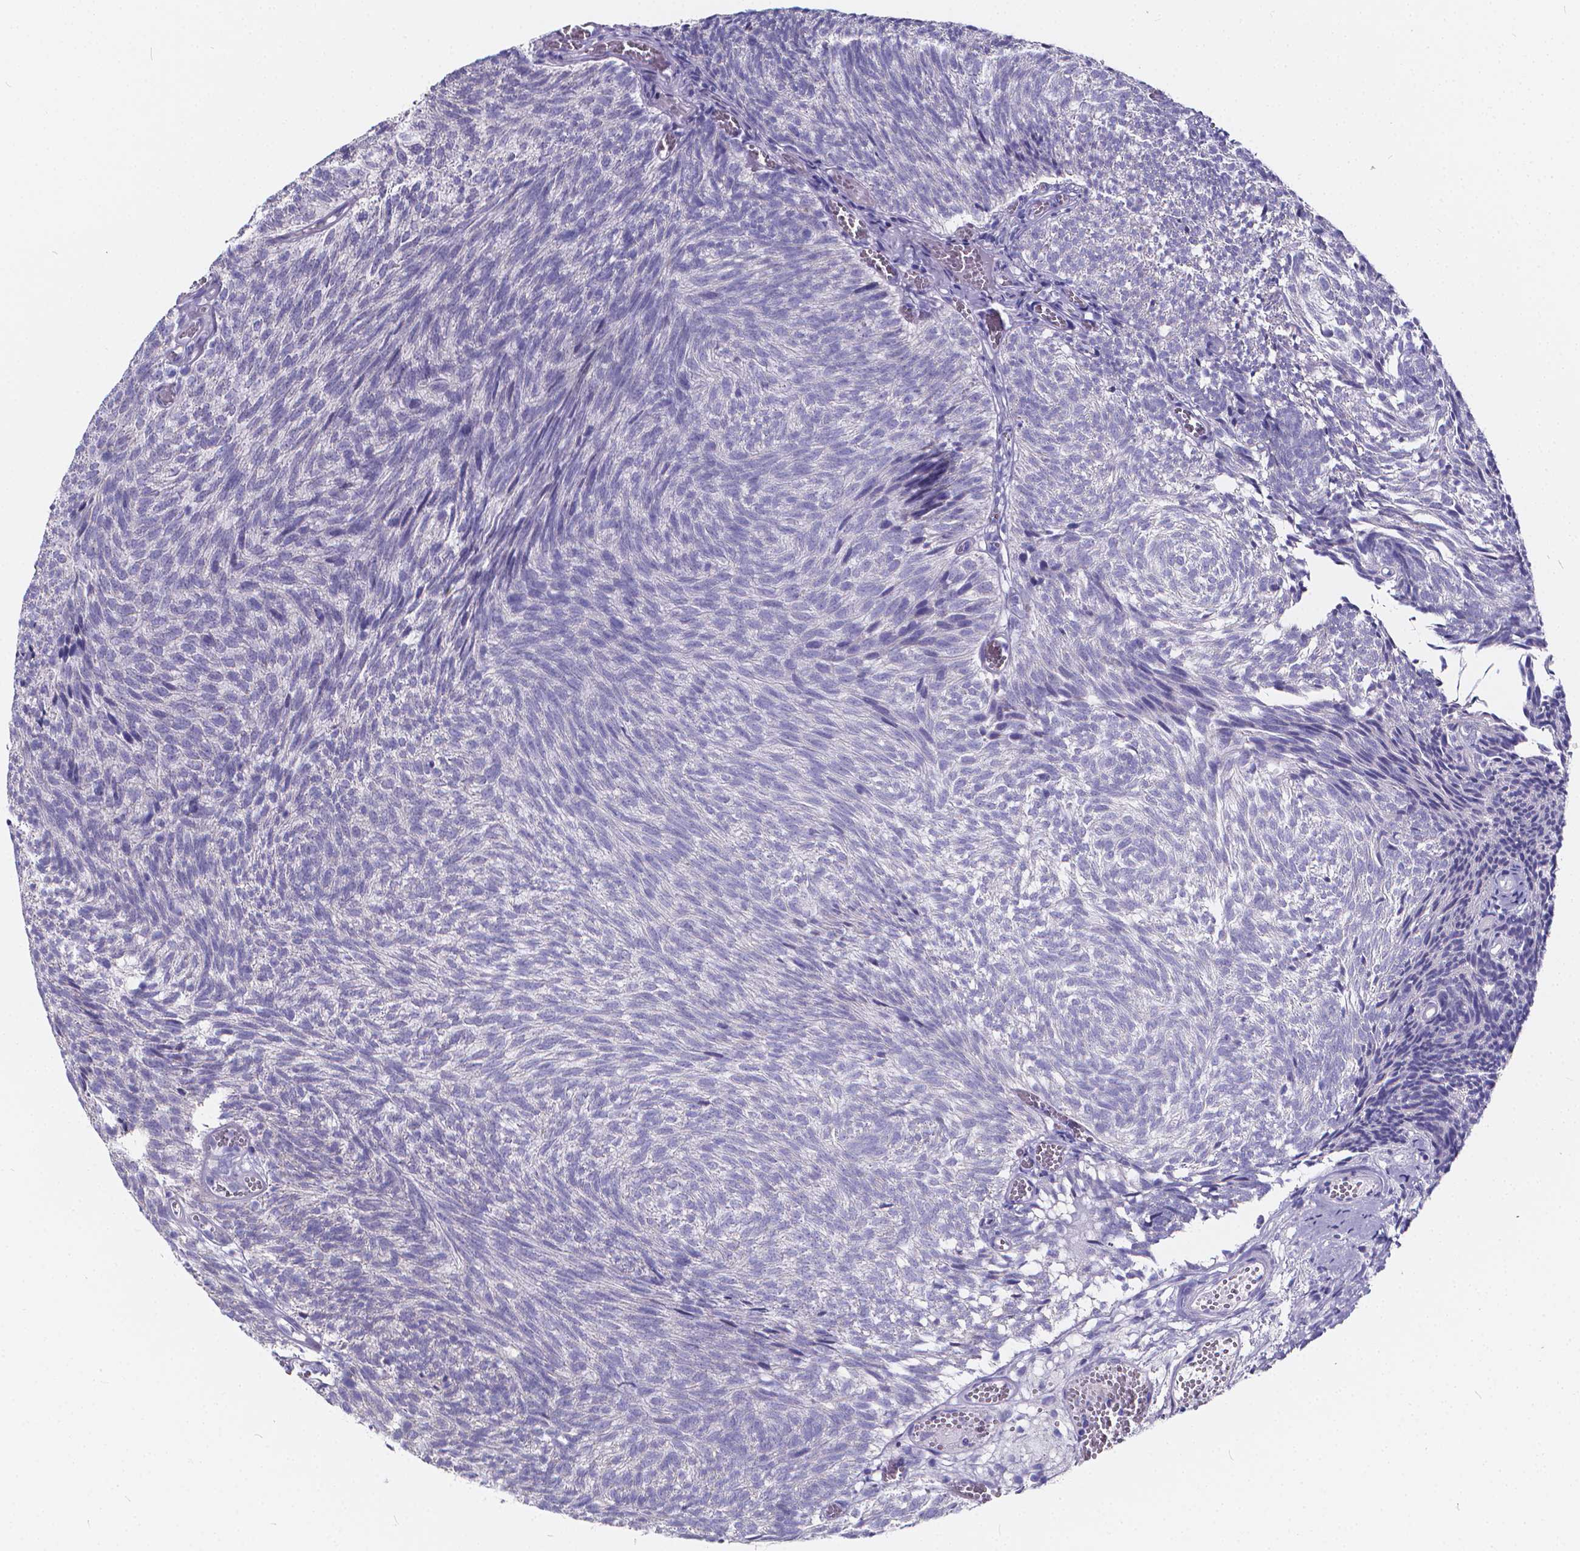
{"staining": {"intensity": "negative", "quantity": "none", "location": "none"}, "tissue": "urothelial cancer", "cell_type": "Tumor cells", "image_type": "cancer", "snomed": [{"axis": "morphology", "description": "Urothelial carcinoma, Low grade"}, {"axis": "topography", "description": "Urinary bladder"}], "caption": "The immunohistochemistry (IHC) photomicrograph has no significant staining in tumor cells of urothelial carcinoma (low-grade) tissue. Brightfield microscopy of IHC stained with DAB (brown) and hematoxylin (blue), captured at high magnification.", "gene": "SPEF2", "patient": {"sex": "male", "age": 77}}